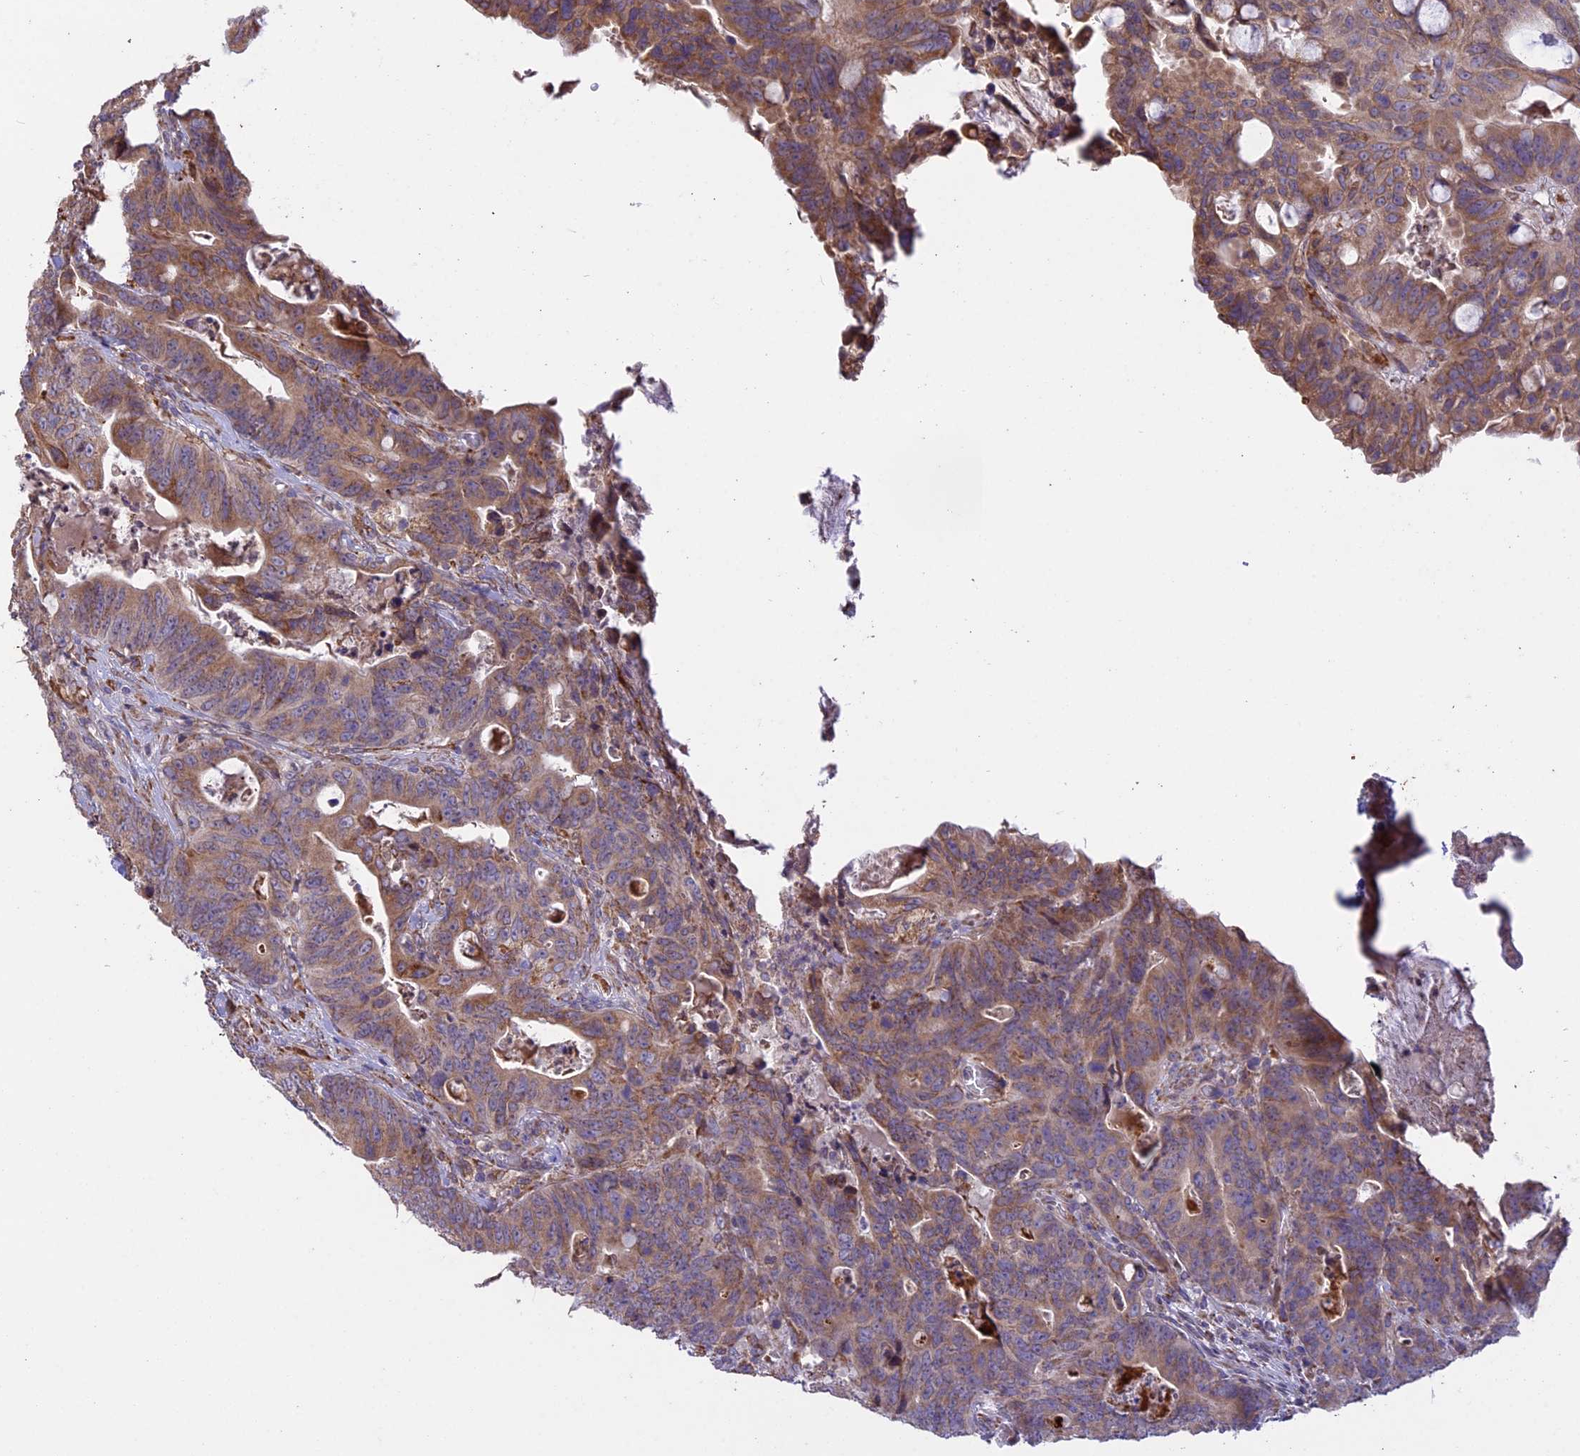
{"staining": {"intensity": "moderate", "quantity": ">75%", "location": "cytoplasmic/membranous"}, "tissue": "colorectal cancer", "cell_type": "Tumor cells", "image_type": "cancer", "snomed": [{"axis": "morphology", "description": "Adenocarcinoma, NOS"}, {"axis": "topography", "description": "Colon"}], "caption": "This is an image of IHC staining of adenocarcinoma (colorectal), which shows moderate positivity in the cytoplasmic/membranous of tumor cells.", "gene": "DMRTA2", "patient": {"sex": "female", "age": 82}}